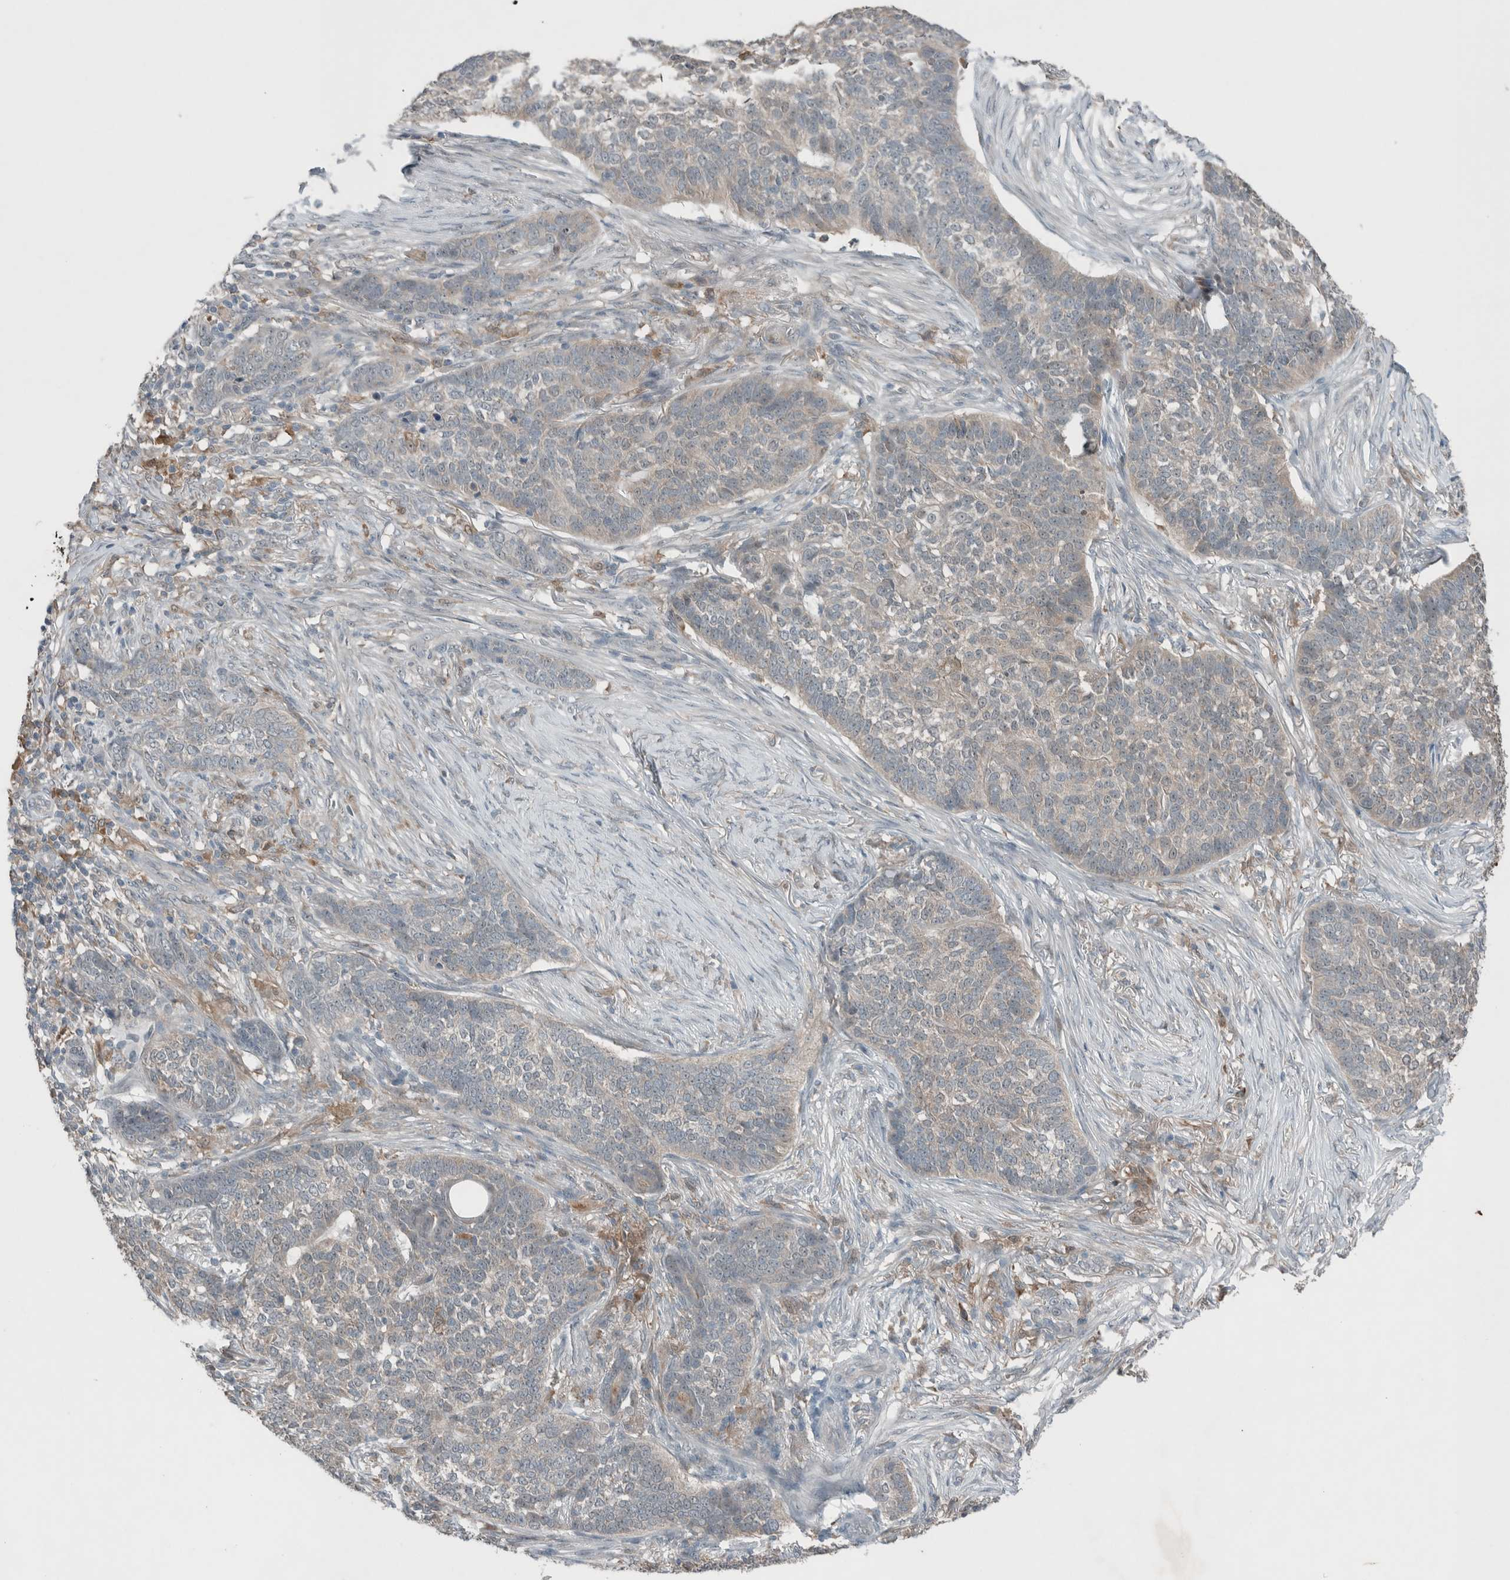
{"staining": {"intensity": "weak", "quantity": "25%-75%", "location": "cytoplasmic/membranous,nuclear"}, "tissue": "skin cancer", "cell_type": "Tumor cells", "image_type": "cancer", "snomed": [{"axis": "morphology", "description": "Basal cell carcinoma"}, {"axis": "topography", "description": "Skin"}], "caption": "Tumor cells reveal low levels of weak cytoplasmic/membranous and nuclear staining in approximately 25%-75% of cells in human basal cell carcinoma (skin).", "gene": "RALGDS", "patient": {"sex": "male", "age": 85}}